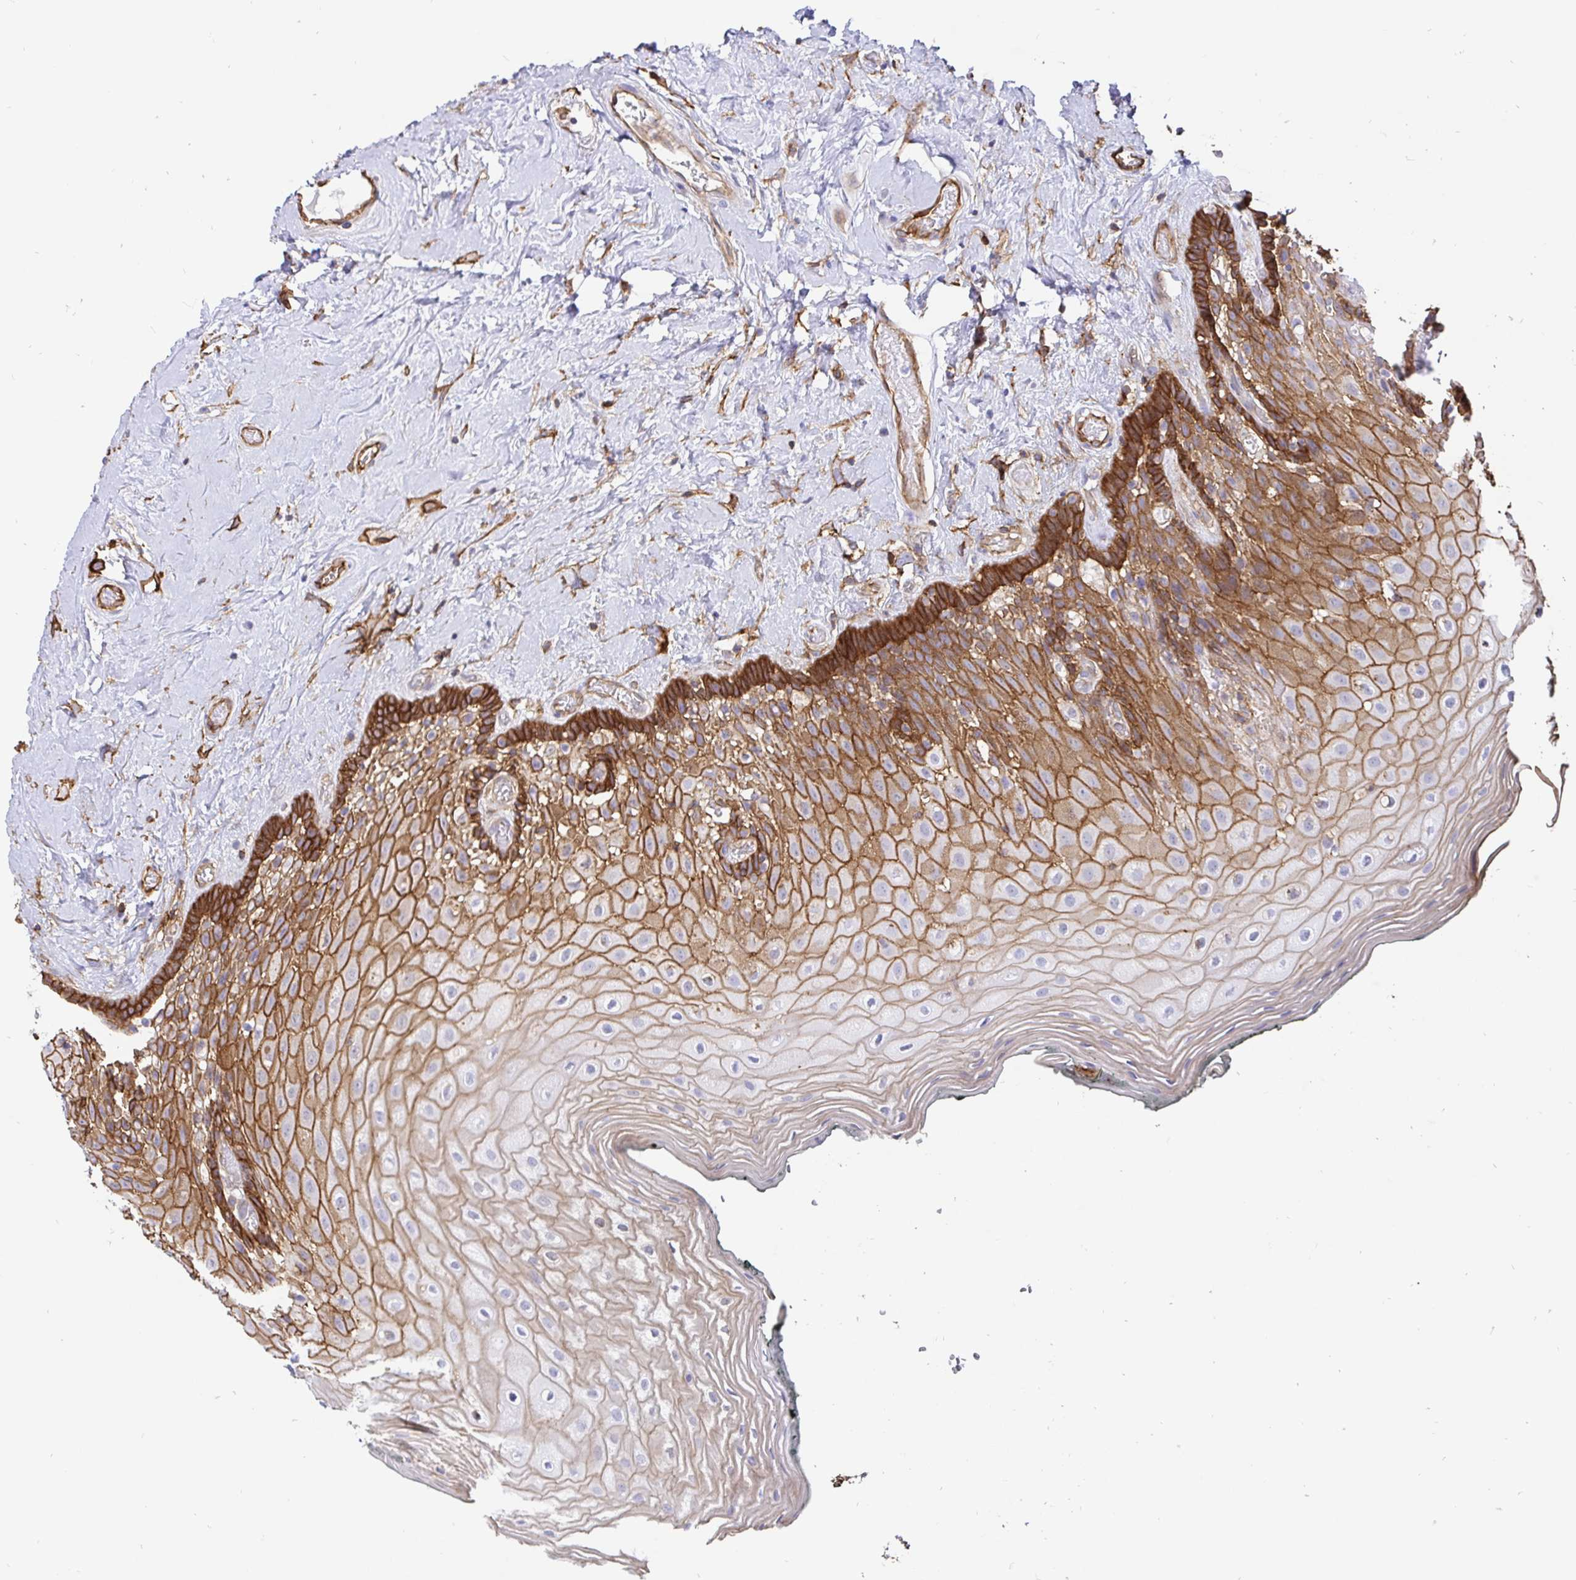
{"staining": {"intensity": "strong", "quantity": ">75%", "location": "cytoplasmic/membranous"}, "tissue": "oral mucosa", "cell_type": "Squamous epithelial cells", "image_type": "normal", "snomed": [{"axis": "morphology", "description": "Normal tissue, NOS"}, {"axis": "morphology", "description": "Squamous cell carcinoma, NOS"}, {"axis": "topography", "description": "Oral tissue"}, {"axis": "topography", "description": "Head-Neck"}], "caption": "This is an image of immunohistochemistry staining of unremarkable oral mucosa, which shows strong positivity in the cytoplasmic/membranous of squamous epithelial cells.", "gene": "ANXA2", "patient": {"sex": "male", "age": 64}}